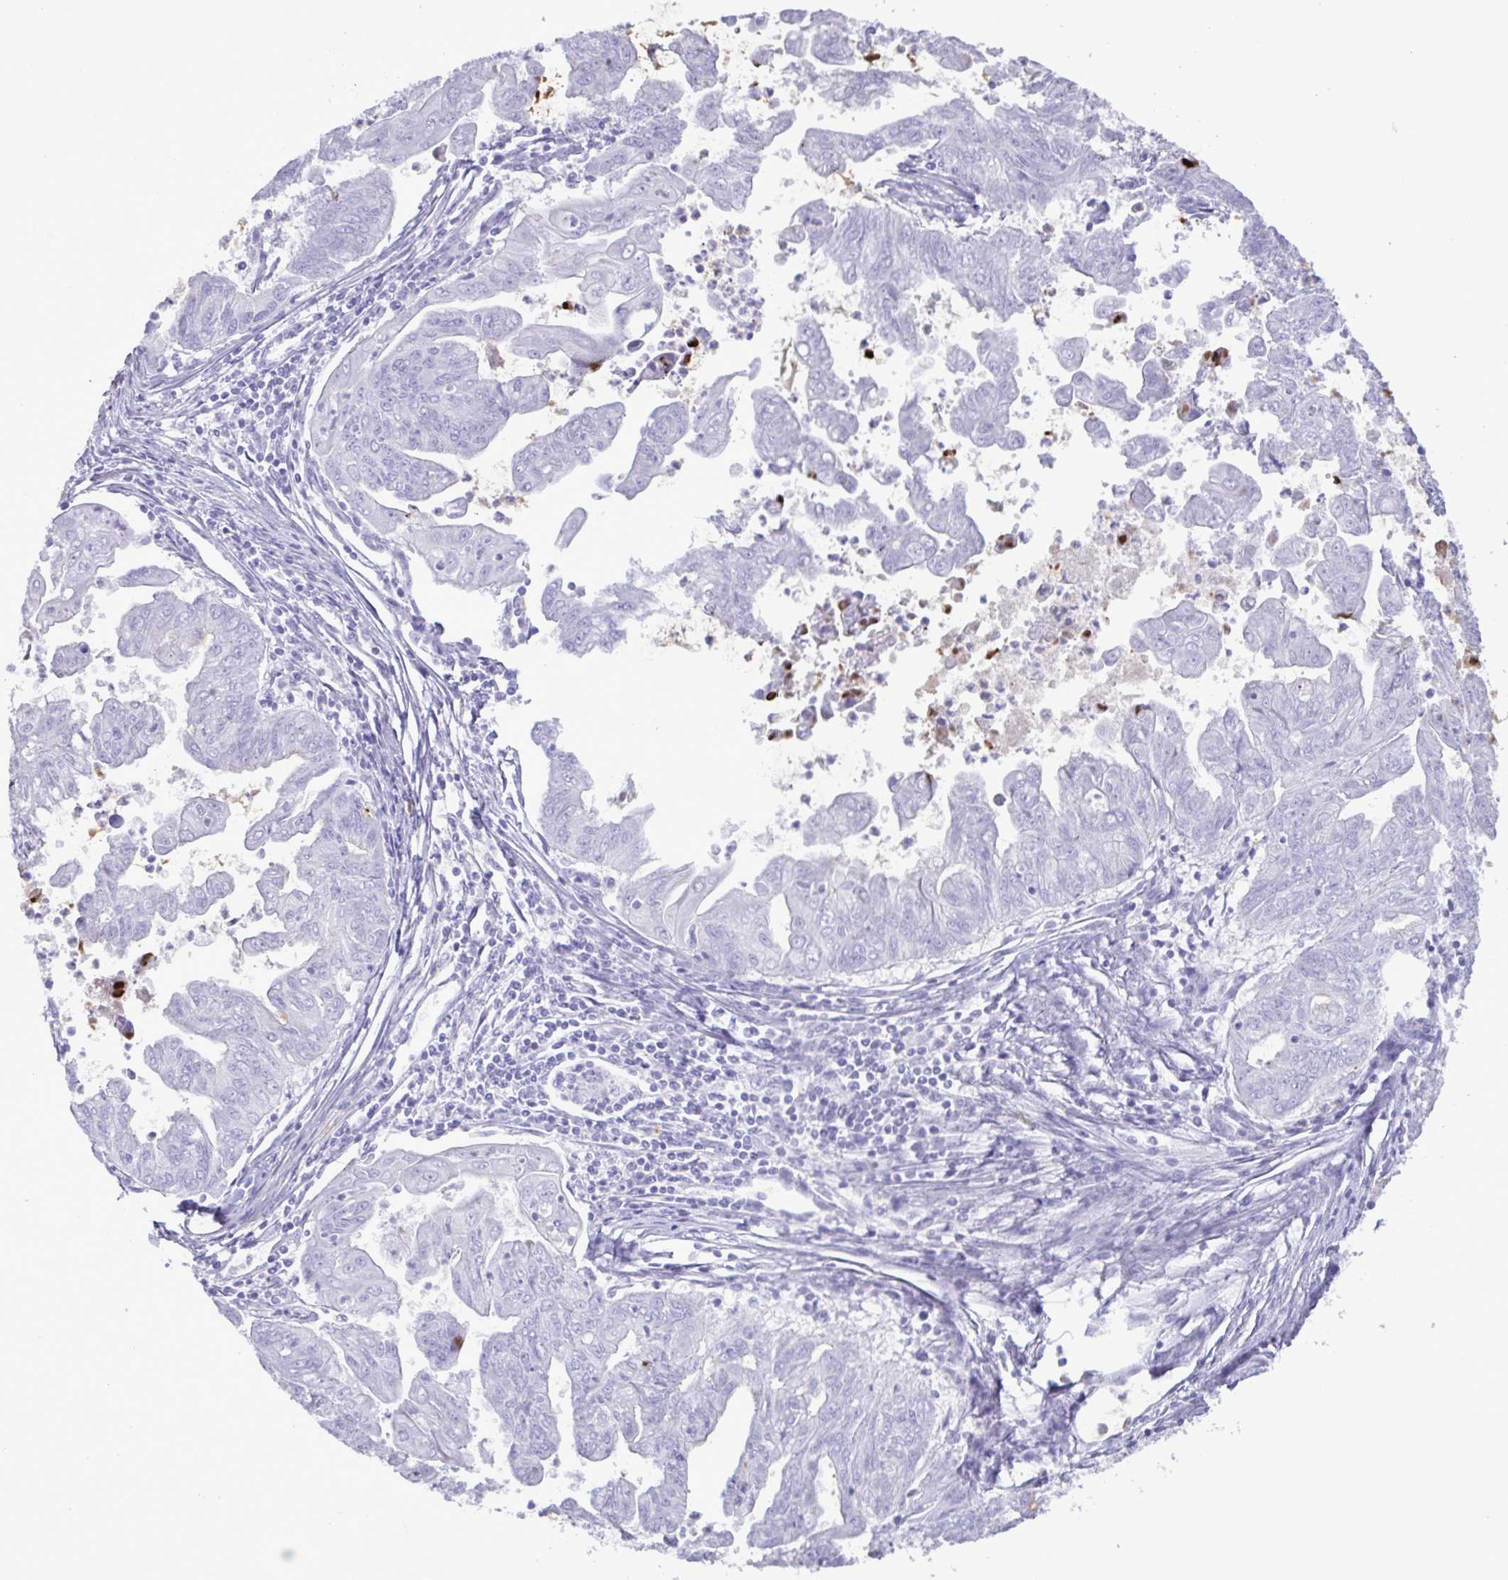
{"staining": {"intensity": "negative", "quantity": "none", "location": "none"}, "tissue": "stomach cancer", "cell_type": "Tumor cells", "image_type": "cancer", "snomed": [{"axis": "morphology", "description": "Adenocarcinoma, NOS"}, {"axis": "topography", "description": "Stomach, upper"}], "caption": "A photomicrograph of stomach cancer stained for a protein shows no brown staining in tumor cells. (DAB immunohistochemistry (IHC) visualized using brightfield microscopy, high magnification).", "gene": "LTF", "patient": {"sex": "male", "age": 80}}